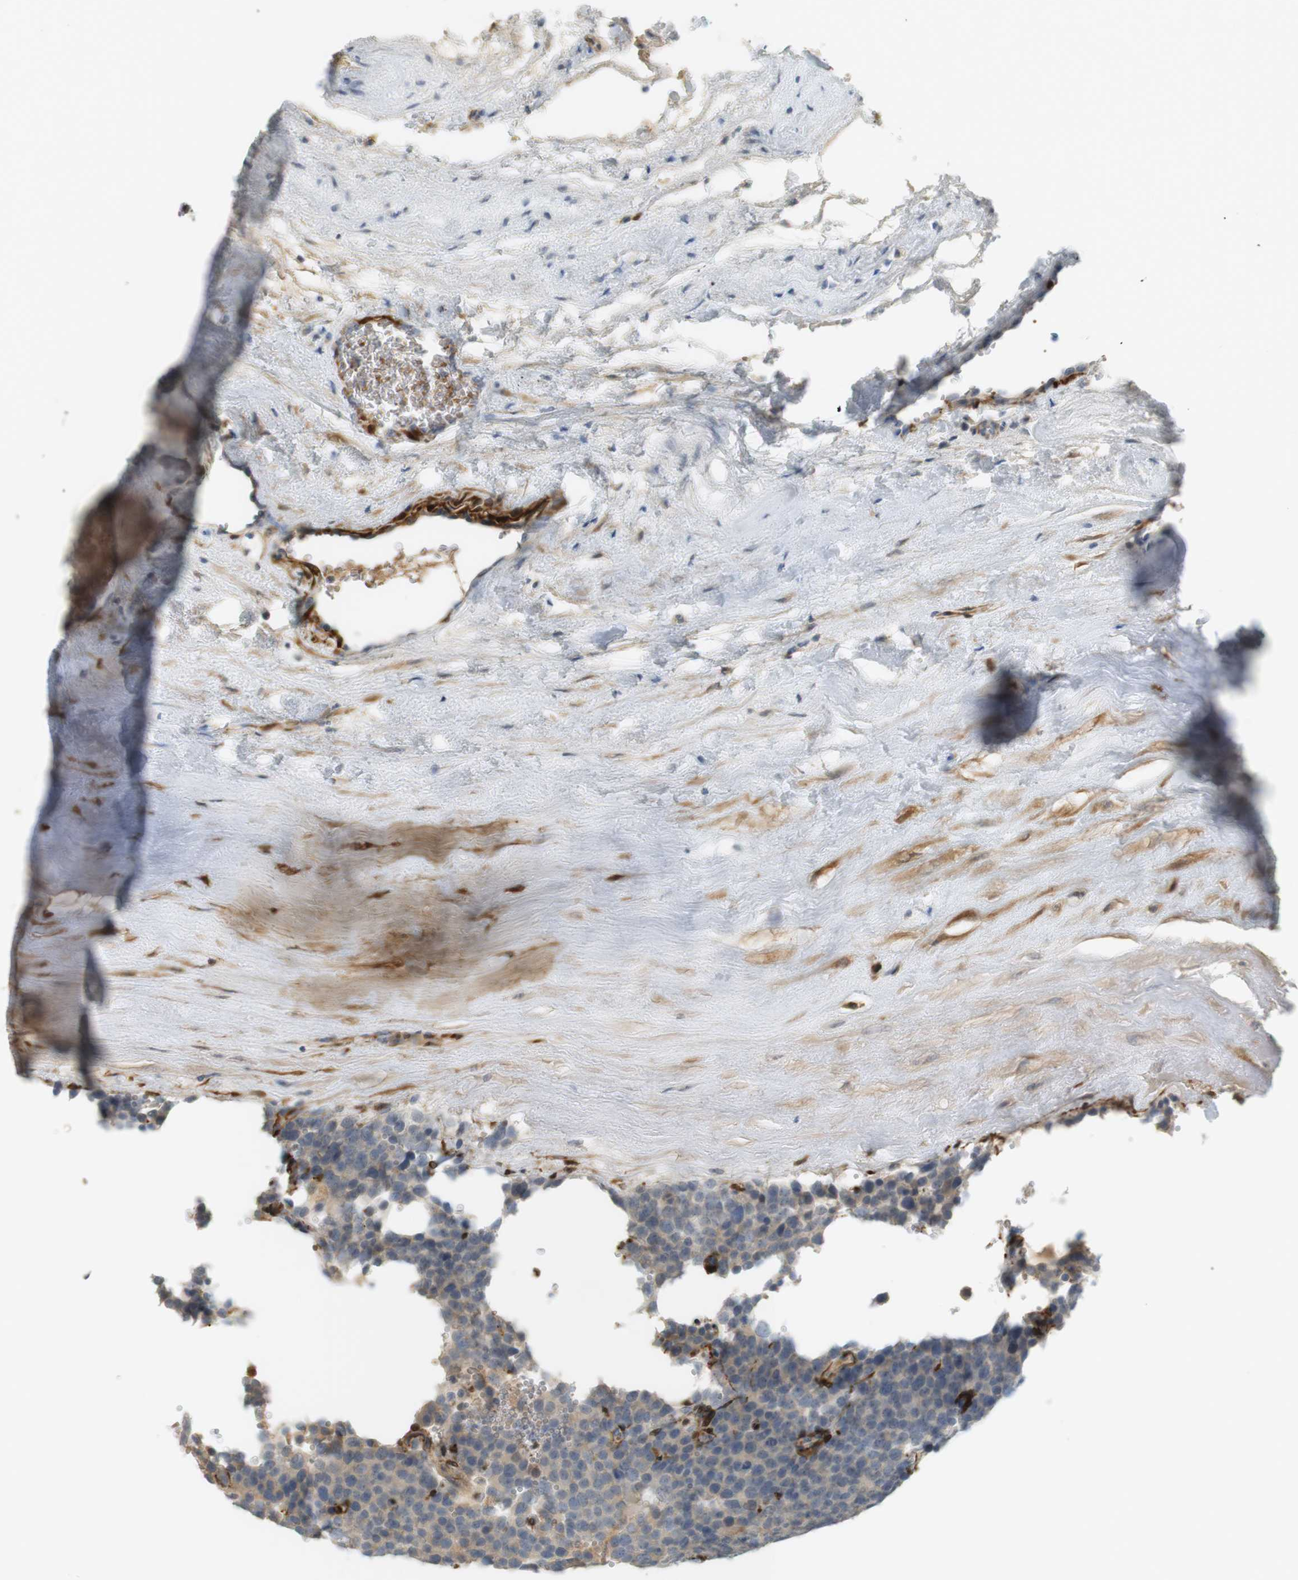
{"staining": {"intensity": "weak", "quantity": "<25%", "location": "cytoplasmic/membranous"}, "tissue": "testis cancer", "cell_type": "Tumor cells", "image_type": "cancer", "snomed": [{"axis": "morphology", "description": "Normal tissue, NOS"}, {"axis": "morphology", "description": "Seminoma, NOS"}, {"axis": "topography", "description": "Testis"}], "caption": "This is an immunohistochemistry (IHC) image of testis cancer. There is no positivity in tumor cells.", "gene": "PDE3A", "patient": {"sex": "male", "age": 71}}